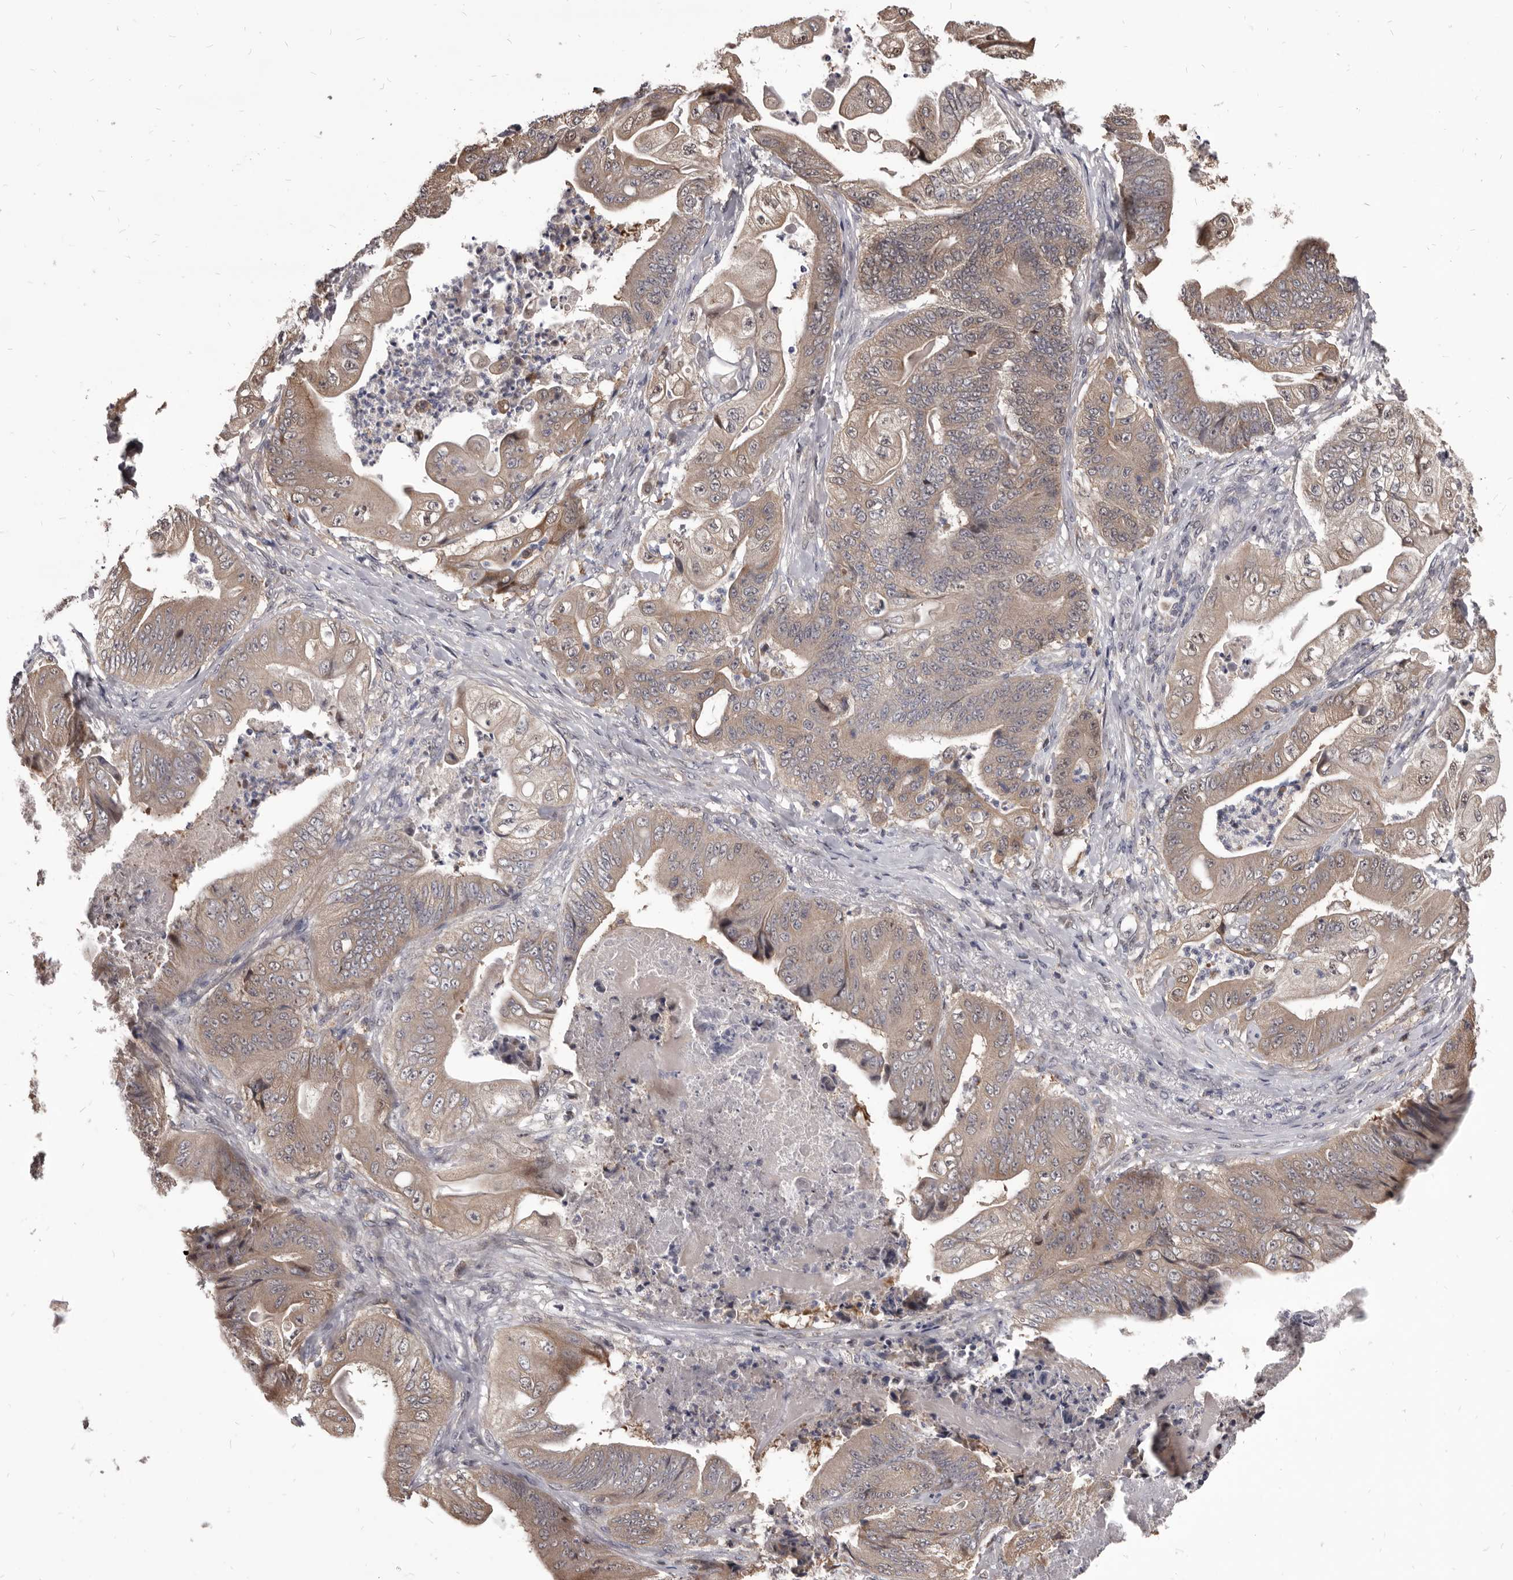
{"staining": {"intensity": "moderate", "quantity": "25%-75%", "location": "cytoplasmic/membranous"}, "tissue": "stomach cancer", "cell_type": "Tumor cells", "image_type": "cancer", "snomed": [{"axis": "morphology", "description": "Adenocarcinoma, NOS"}, {"axis": "topography", "description": "Stomach"}], "caption": "Adenocarcinoma (stomach) tissue shows moderate cytoplasmic/membranous expression in about 25%-75% of tumor cells", "gene": "MAP3K14", "patient": {"sex": "female", "age": 73}}